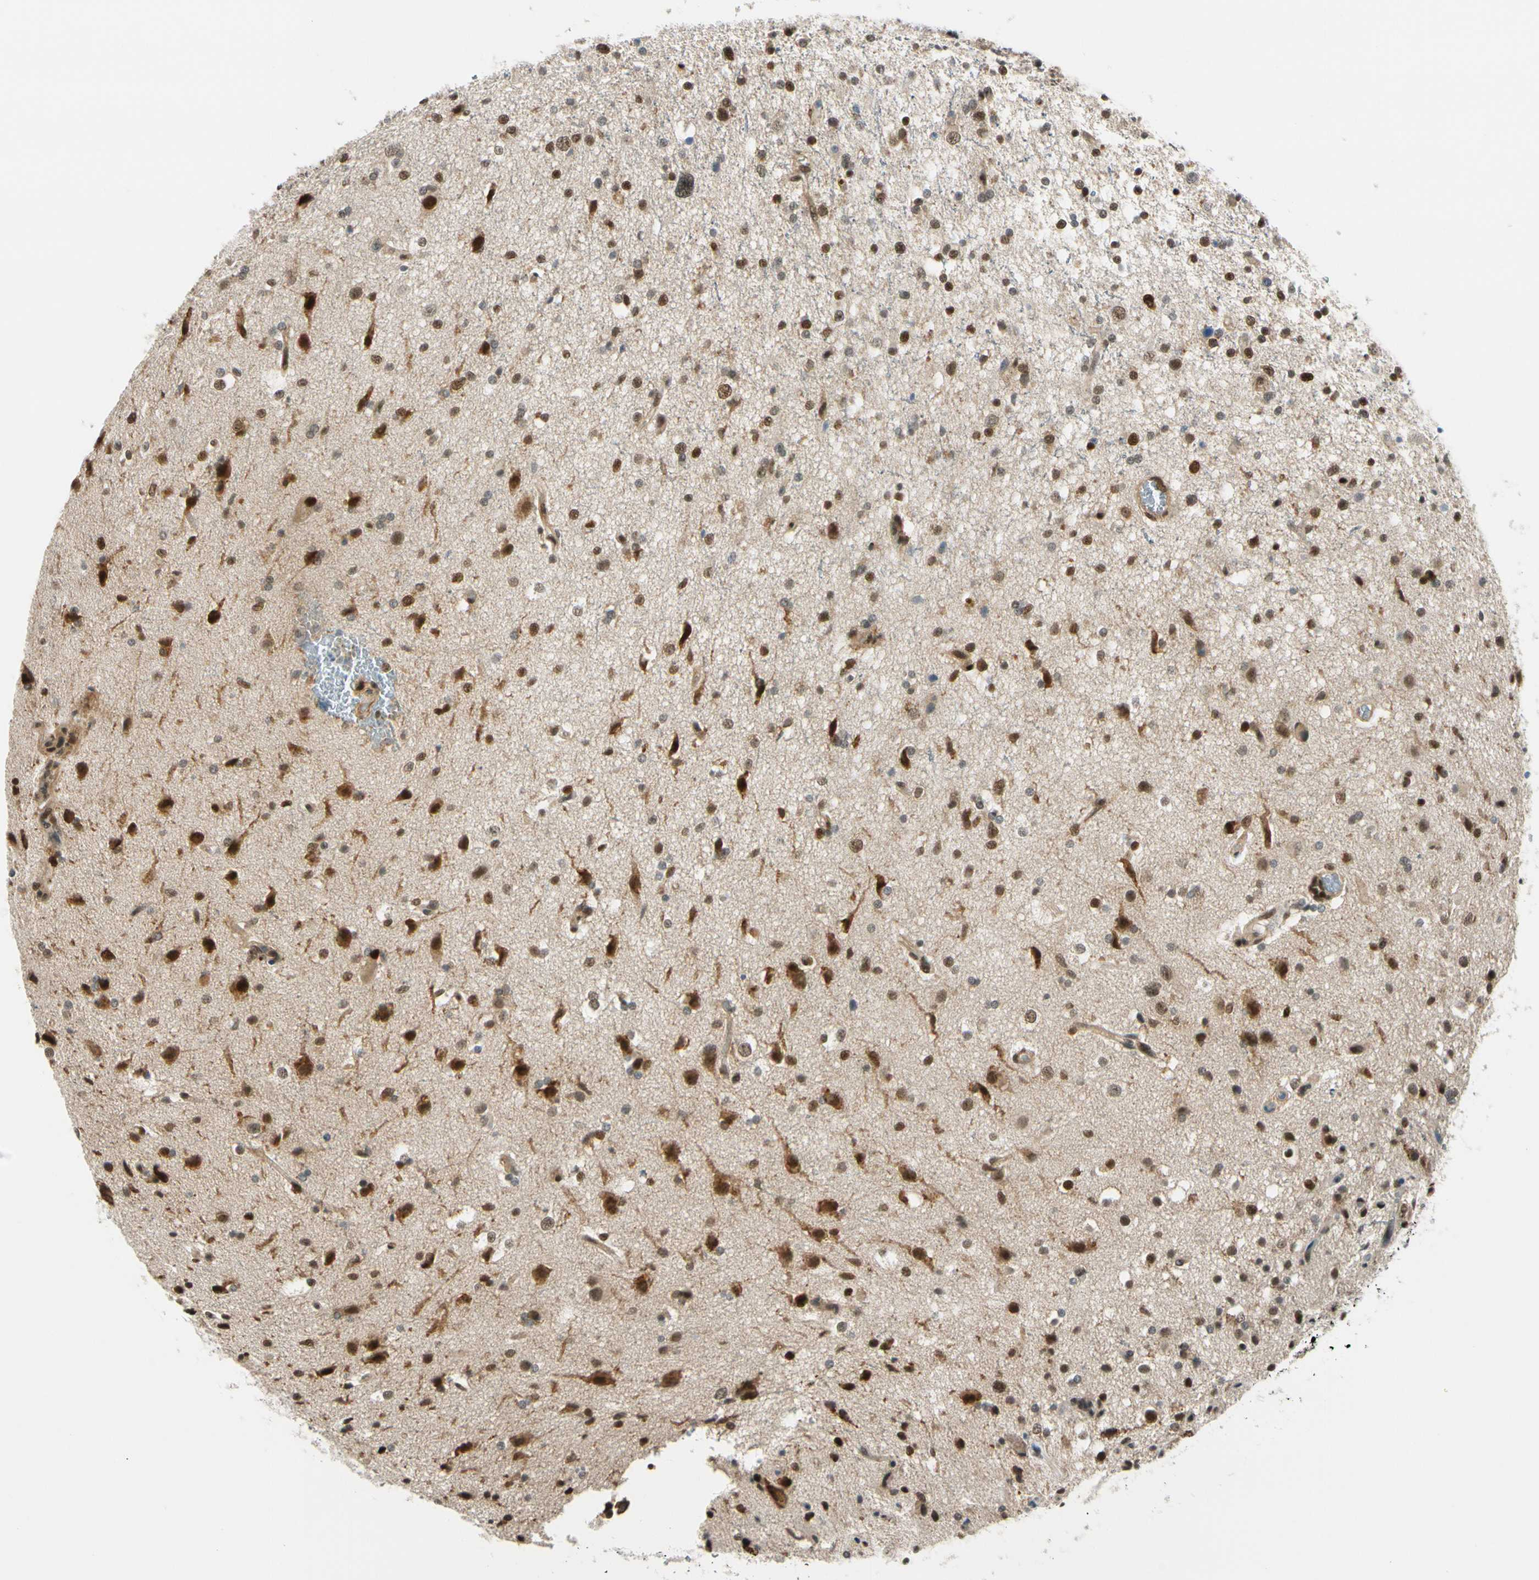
{"staining": {"intensity": "strong", "quantity": ">75%", "location": "nuclear"}, "tissue": "glioma", "cell_type": "Tumor cells", "image_type": "cancer", "snomed": [{"axis": "morphology", "description": "Glioma, malignant, High grade"}, {"axis": "topography", "description": "Brain"}], "caption": "Strong nuclear staining for a protein is seen in approximately >75% of tumor cells of high-grade glioma (malignant) using immunohistochemistry.", "gene": "DAXX", "patient": {"sex": "male", "age": 33}}